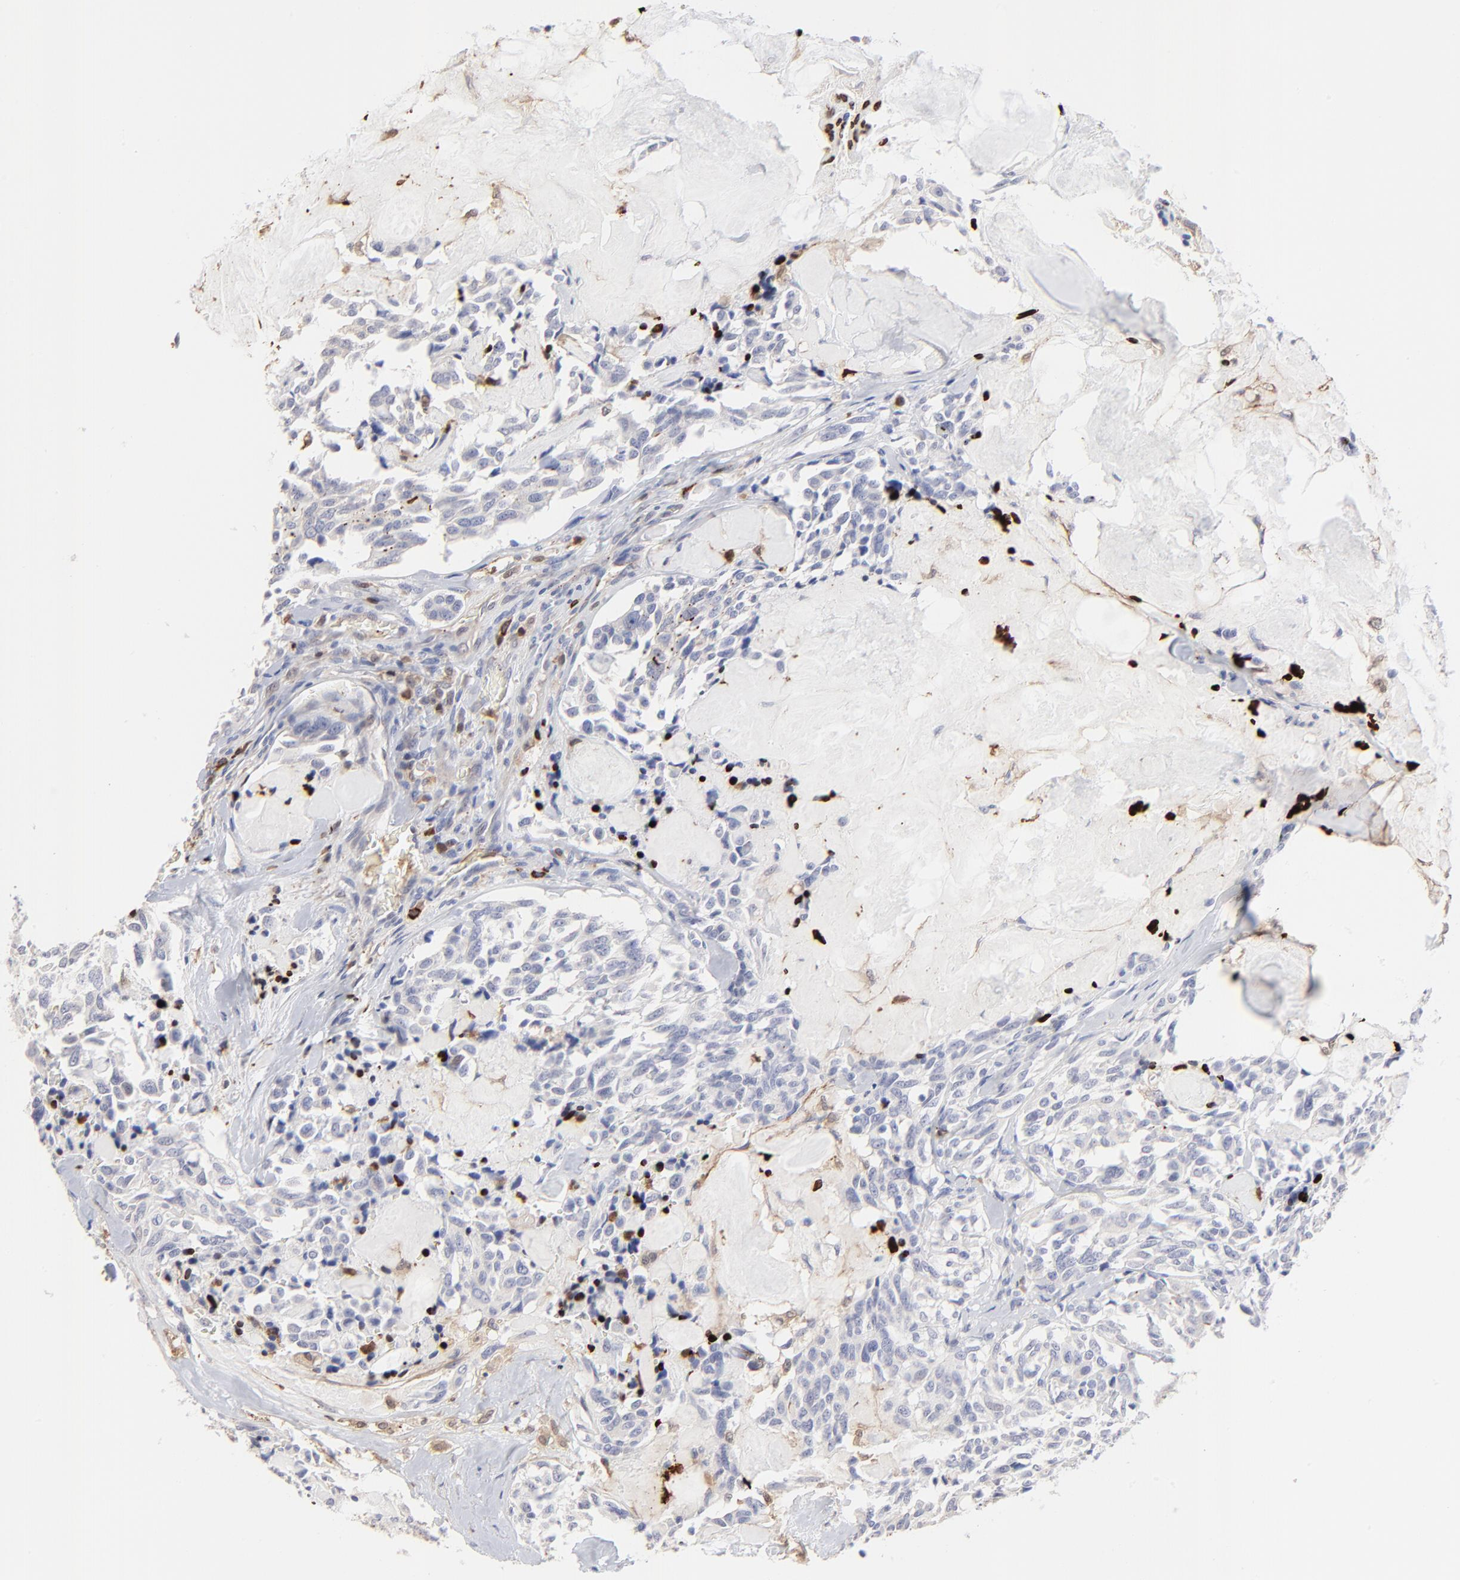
{"staining": {"intensity": "negative", "quantity": "none", "location": "none"}, "tissue": "thyroid cancer", "cell_type": "Tumor cells", "image_type": "cancer", "snomed": [{"axis": "morphology", "description": "Carcinoma, NOS"}, {"axis": "morphology", "description": "Carcinoid, malignant, NOS"}, {"axis": "topography", "description": "Thyroid gland"}], "caption": "High magnification brightfield microscopy of thyroid carcinoid (malignant) stained with DAB (3,3'-diaminobenzidine) (brown) and counterstained with hematoxylin (blue): tumor cells show no significant positivity.", "gene": "TBXT", "patient": {"sex": "male", "age": 33}}